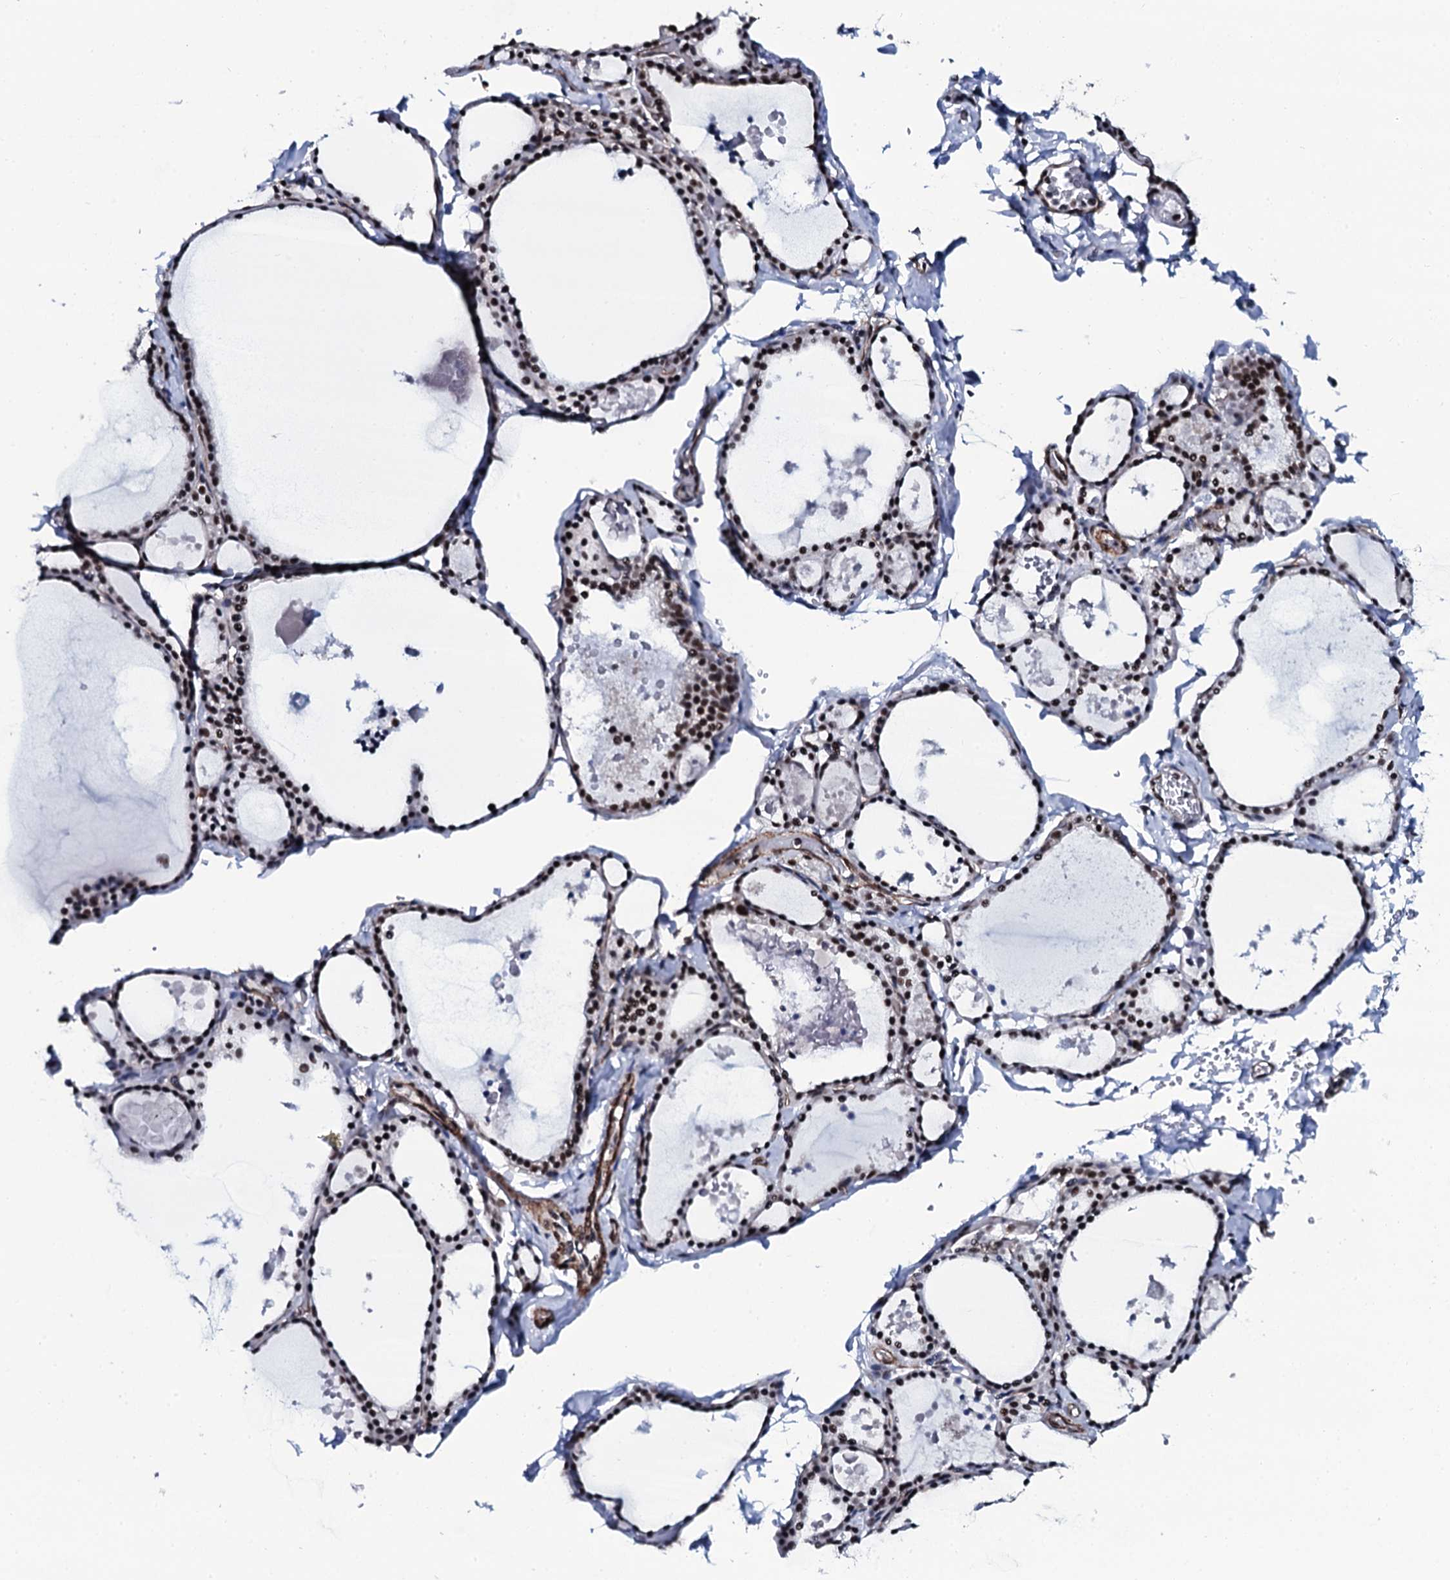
{"staining": {"intensity": "strong", "quantity": ">75%", "location": "nuclear"}, "tissue": "thyroid gland", "cell_type": "Glandular cells", "image_type": "normal", "snomed": [{"axis": "morphology", "description": "Normal tissue, NOS"}, {"axis": "topography", "description": "Thyroid gland"}], "caption": "This micrograph shows immunohistochemistry staining of normal thyroid gland, with high strong nuclear expression in approximately >75% of glandular cells.", "gene": "CWC15", "patient": {"sex": "male", "age": 56}}